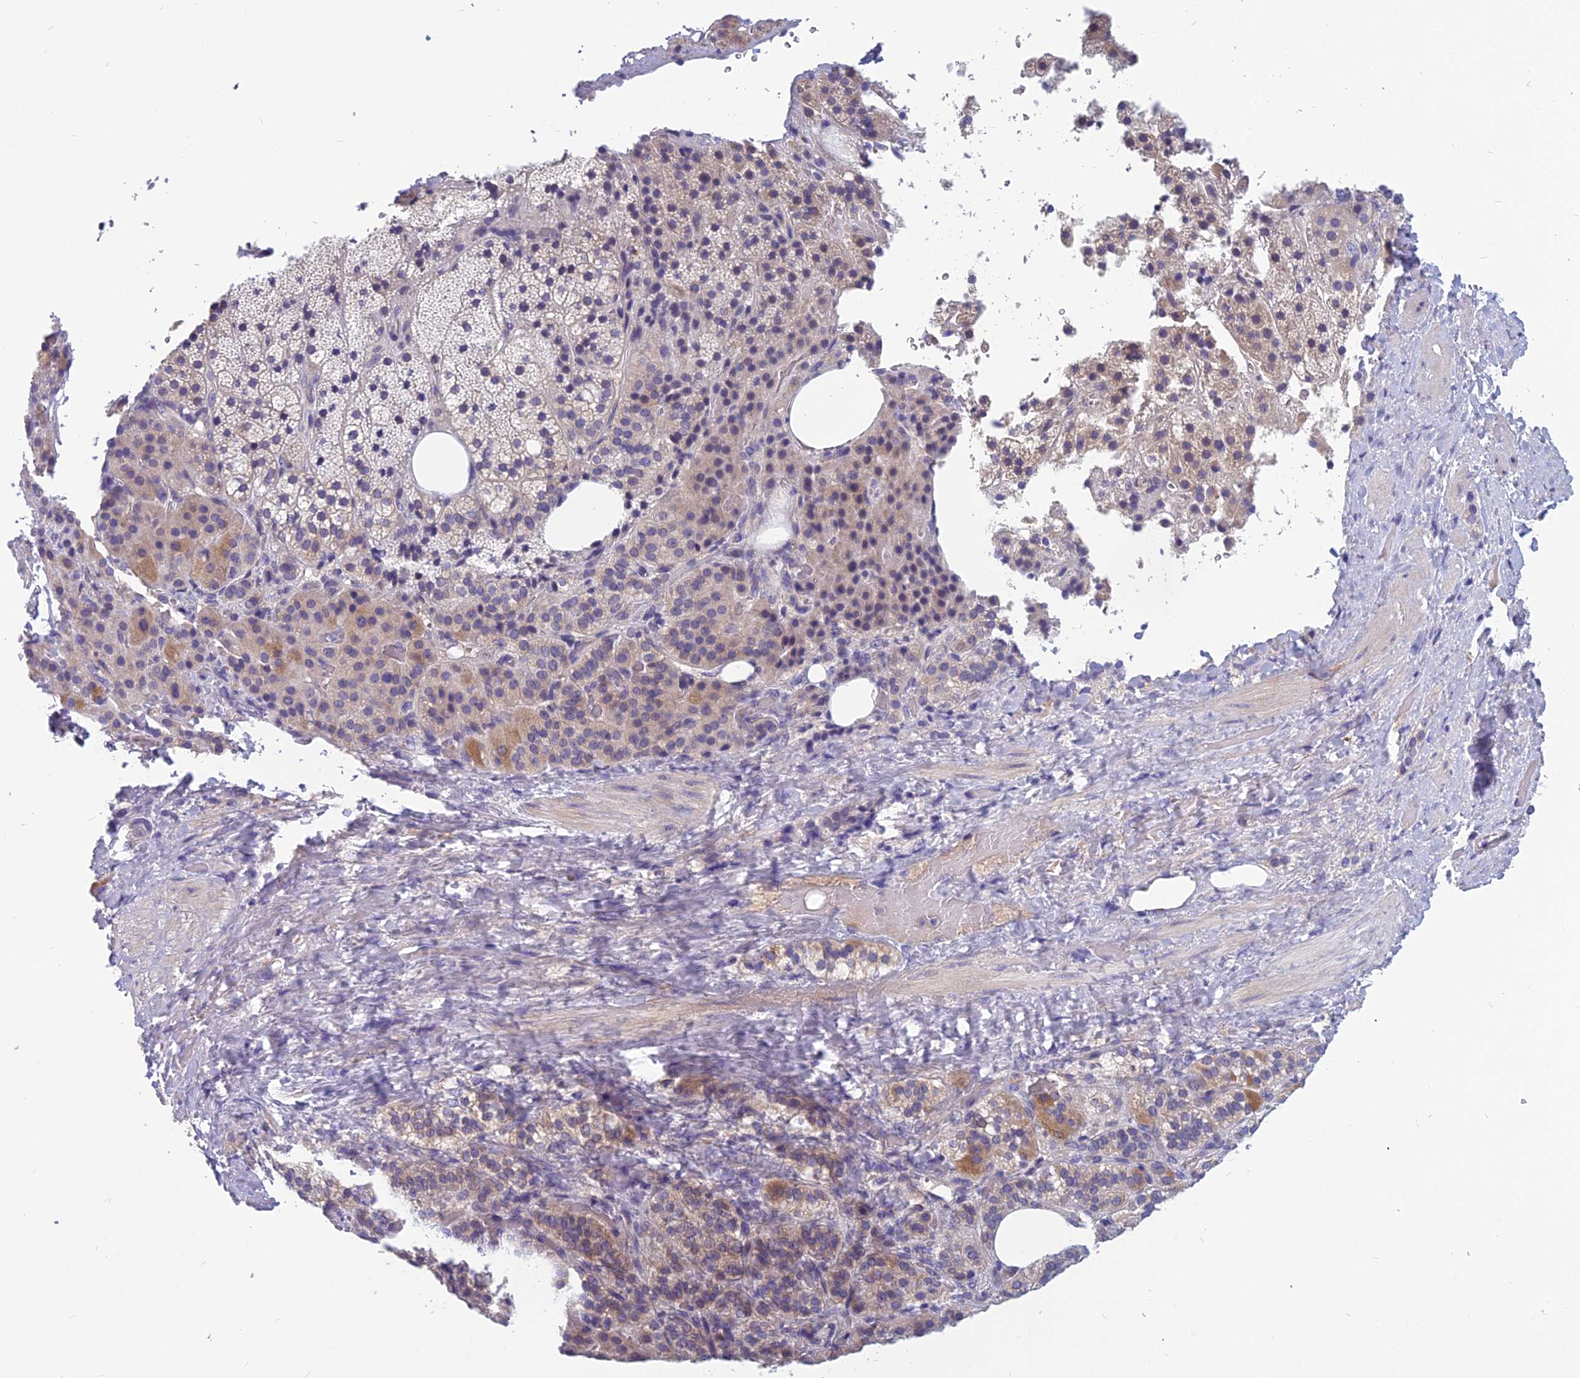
{"staining": {"intensity": "weak", "quantity": "<25%", "location": "cytoplasmic/membranous"}, "tissue": "adrenal gland", "cell_type": "Glandular cells", "image_type": "normal", "snomed": [{"axis": "morphology", "description": "Normal tissue, NOS"}, {"axis": "topography", "description": "Adrenal gland"}], "caption": "DAB immunohistochemical staining of benign adrenal gland exhibits no significant positivity in glandular cells.", "gene": "RBM41", "patient": {"sex": "female", "age": 59}}